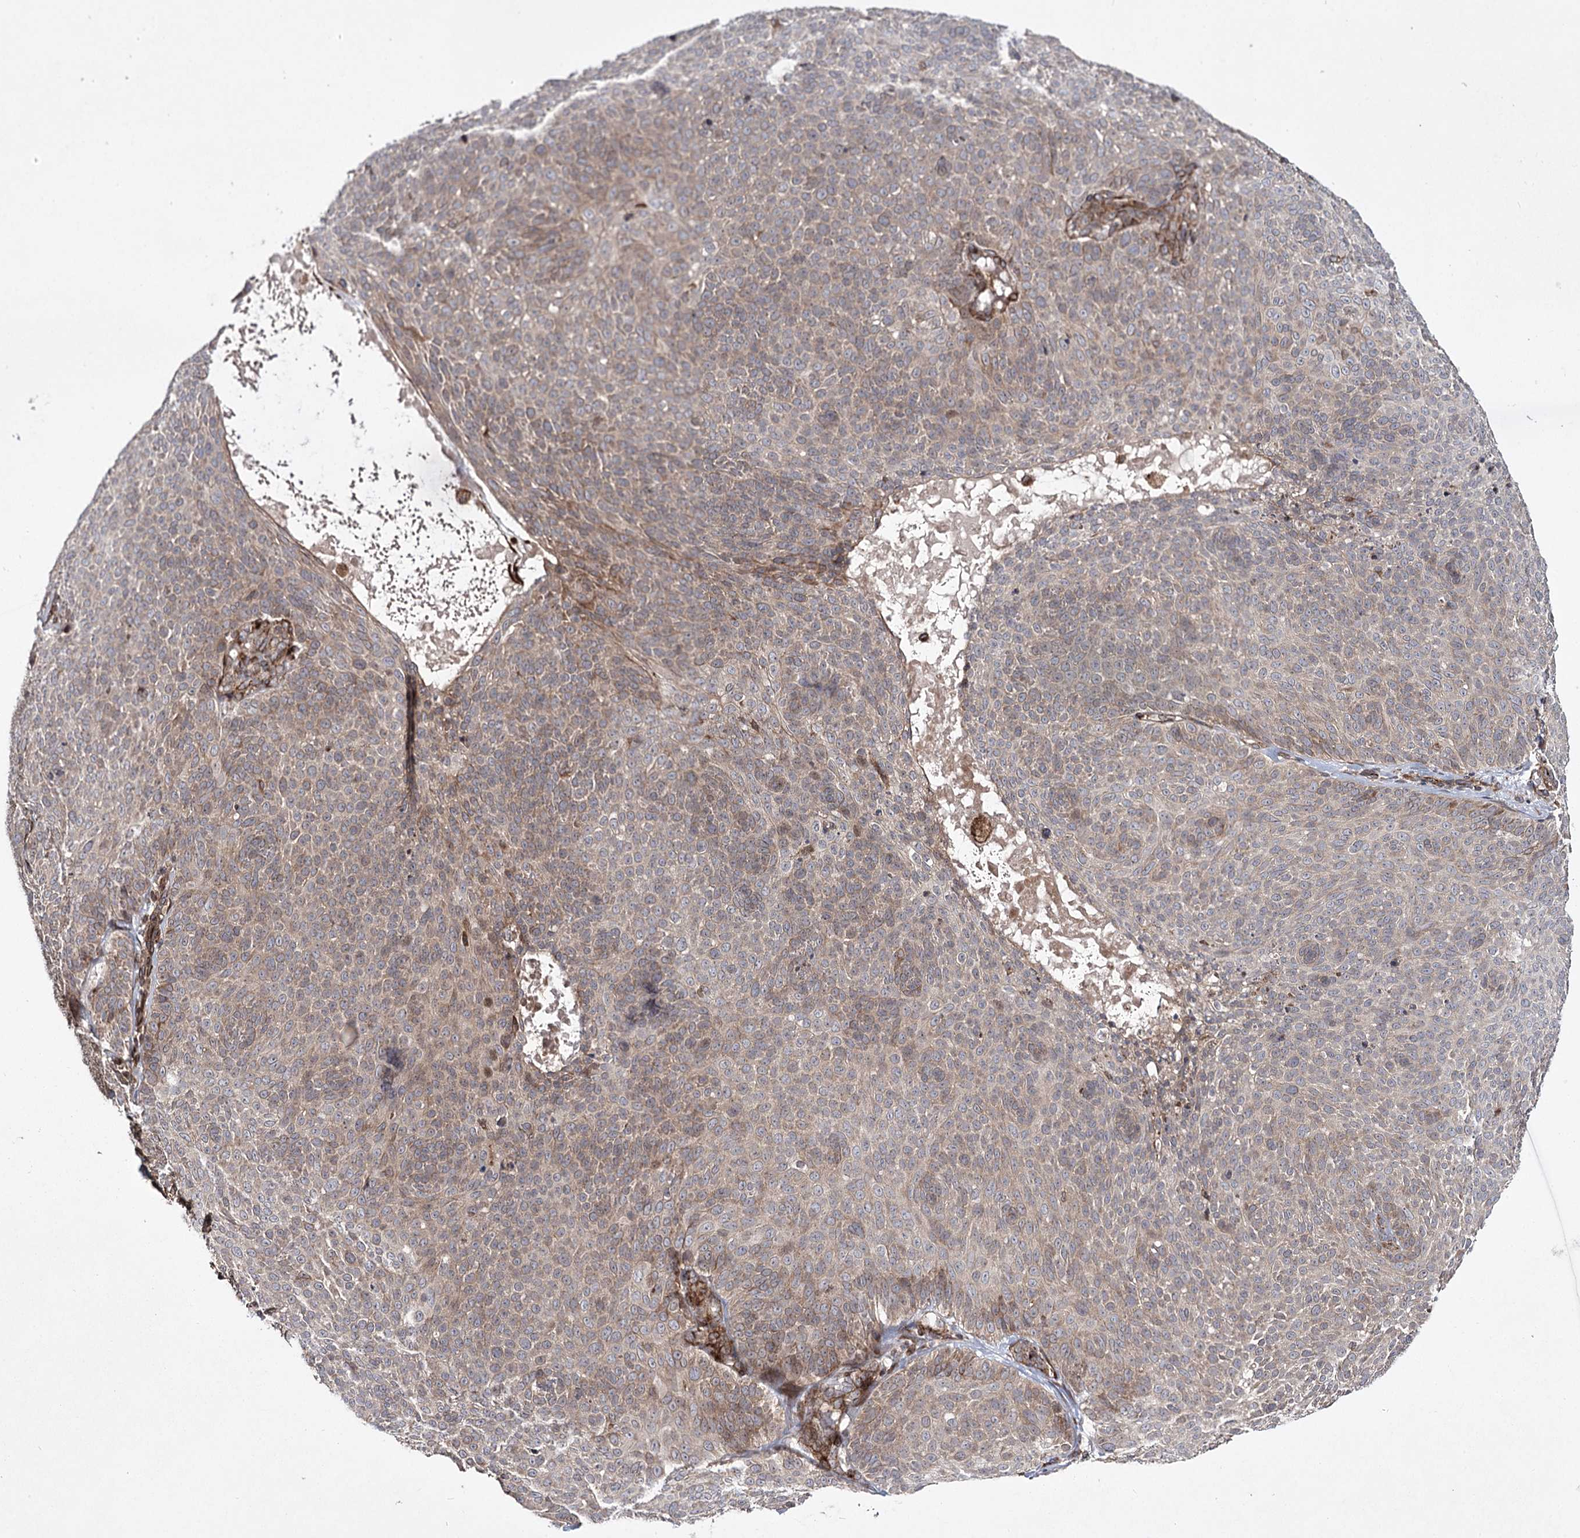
{"staining": {"intensity": "weak", "quantity": "<25%", "location": "cytoplasmic/membranous"}, "tissue": "skin cancer", "cell_type": "Tumor cells", "image_type": "cancer", "snomed": [{"axis": "morphology", "description": "Basal cell carcinoma"}, {"axis": "topography", "description": "Skin"}], "caption": "Immunohistochemical staining of human skin cancer shows no significant staining in tumor cells. (DAB immunohistochemistry with hematoxylin counter stain).", "gene": "HECTD2", "patient": {"sex": "male", "age": 85}}